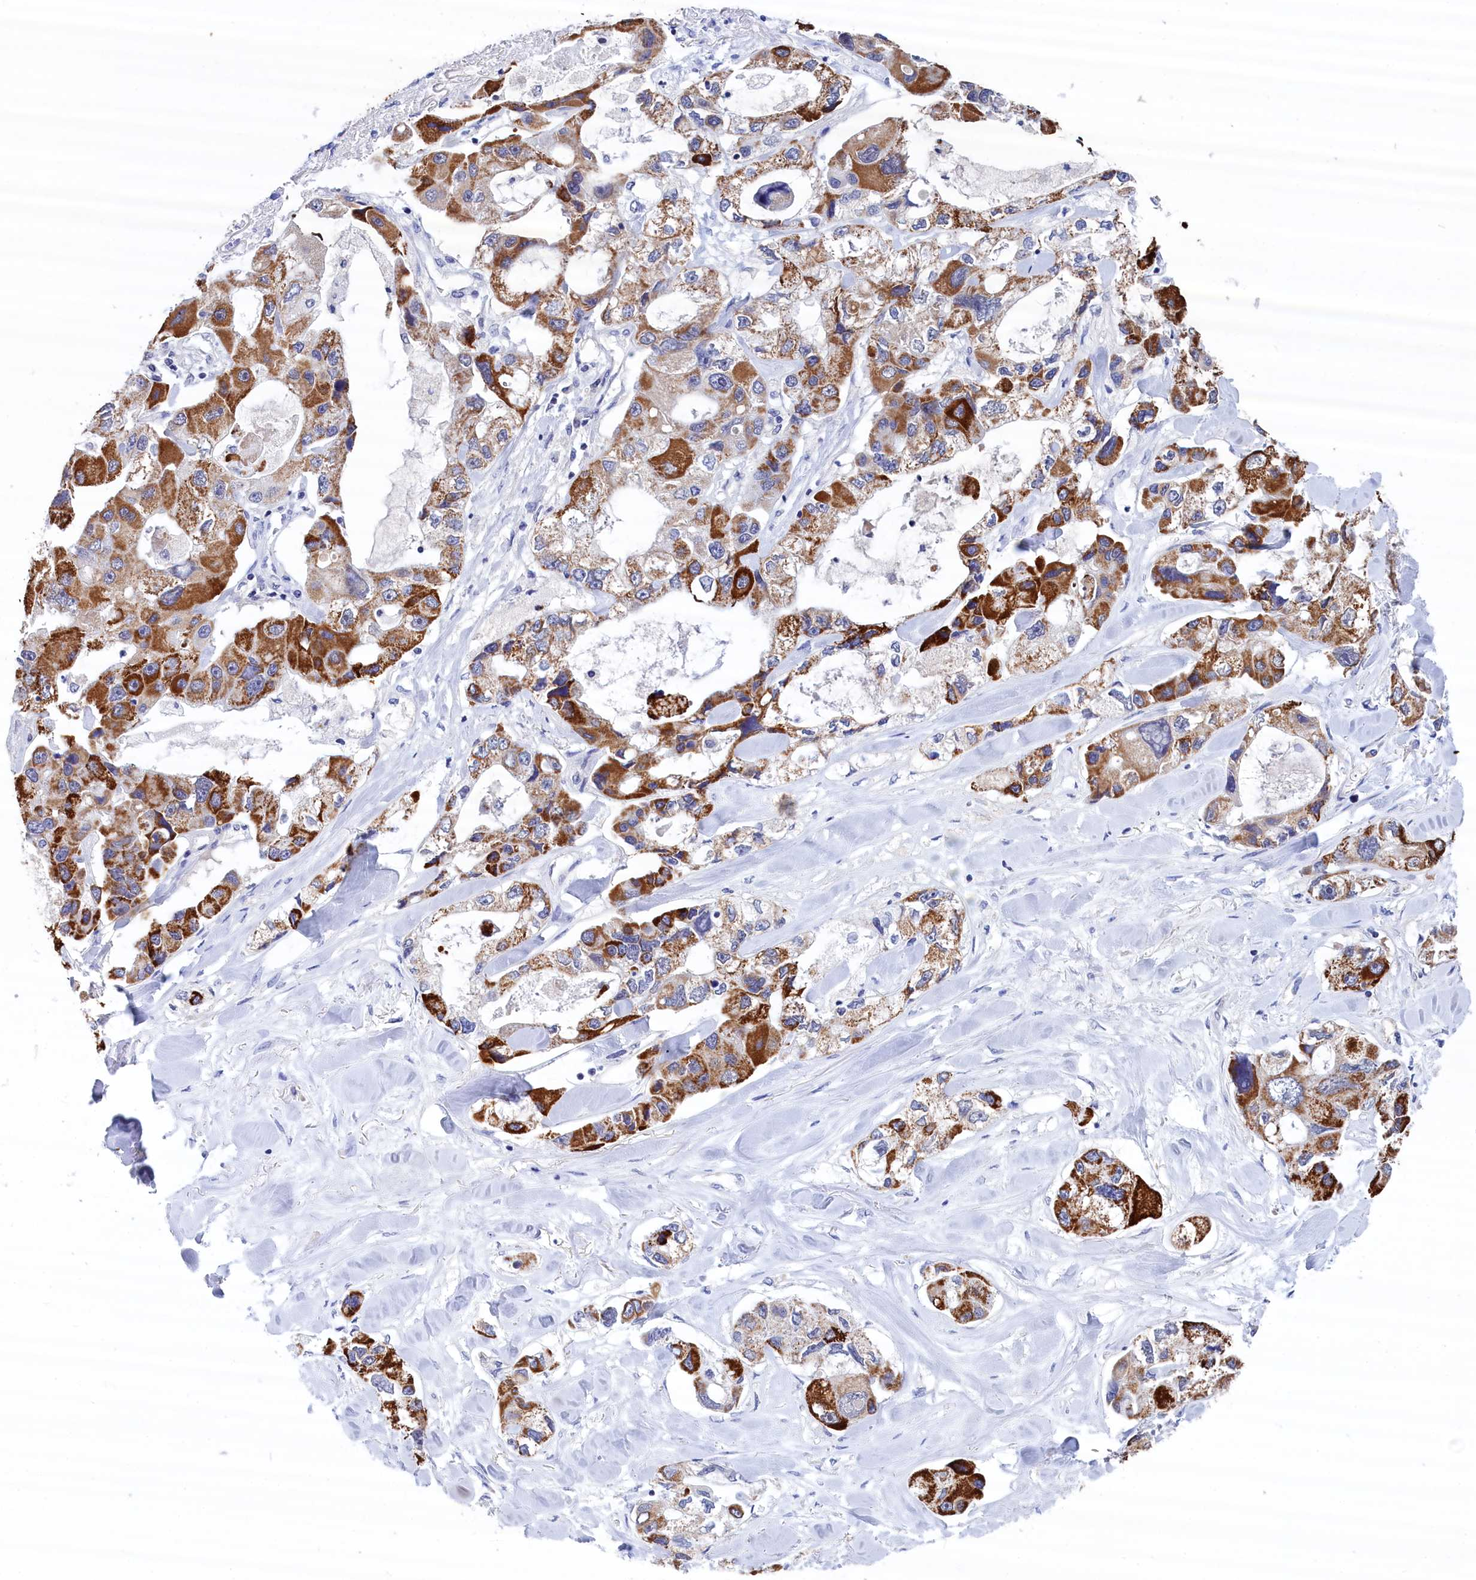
{"staining": {"intensity": "strong", "quantity": "25%-75%", "location": "cytoplasmic/membranous"}, "tissue": "lung cancer", "cell_type": "Tumor cells", "image_type": "cancer", "snomed": [{"axis": "morphology", "description": "Adenocarcinoma, NOS"}, {"axis": "topography", "description": "Lung"}], "caption": "There is high levels of strong cytoplasmic/membranous staining in tumor cells of adenocarcinoma (lung), as demonstrated by immunohistochemical staining (brown color).", "gene": "PGP", "patient": {"sex": "female", "age": 54}}